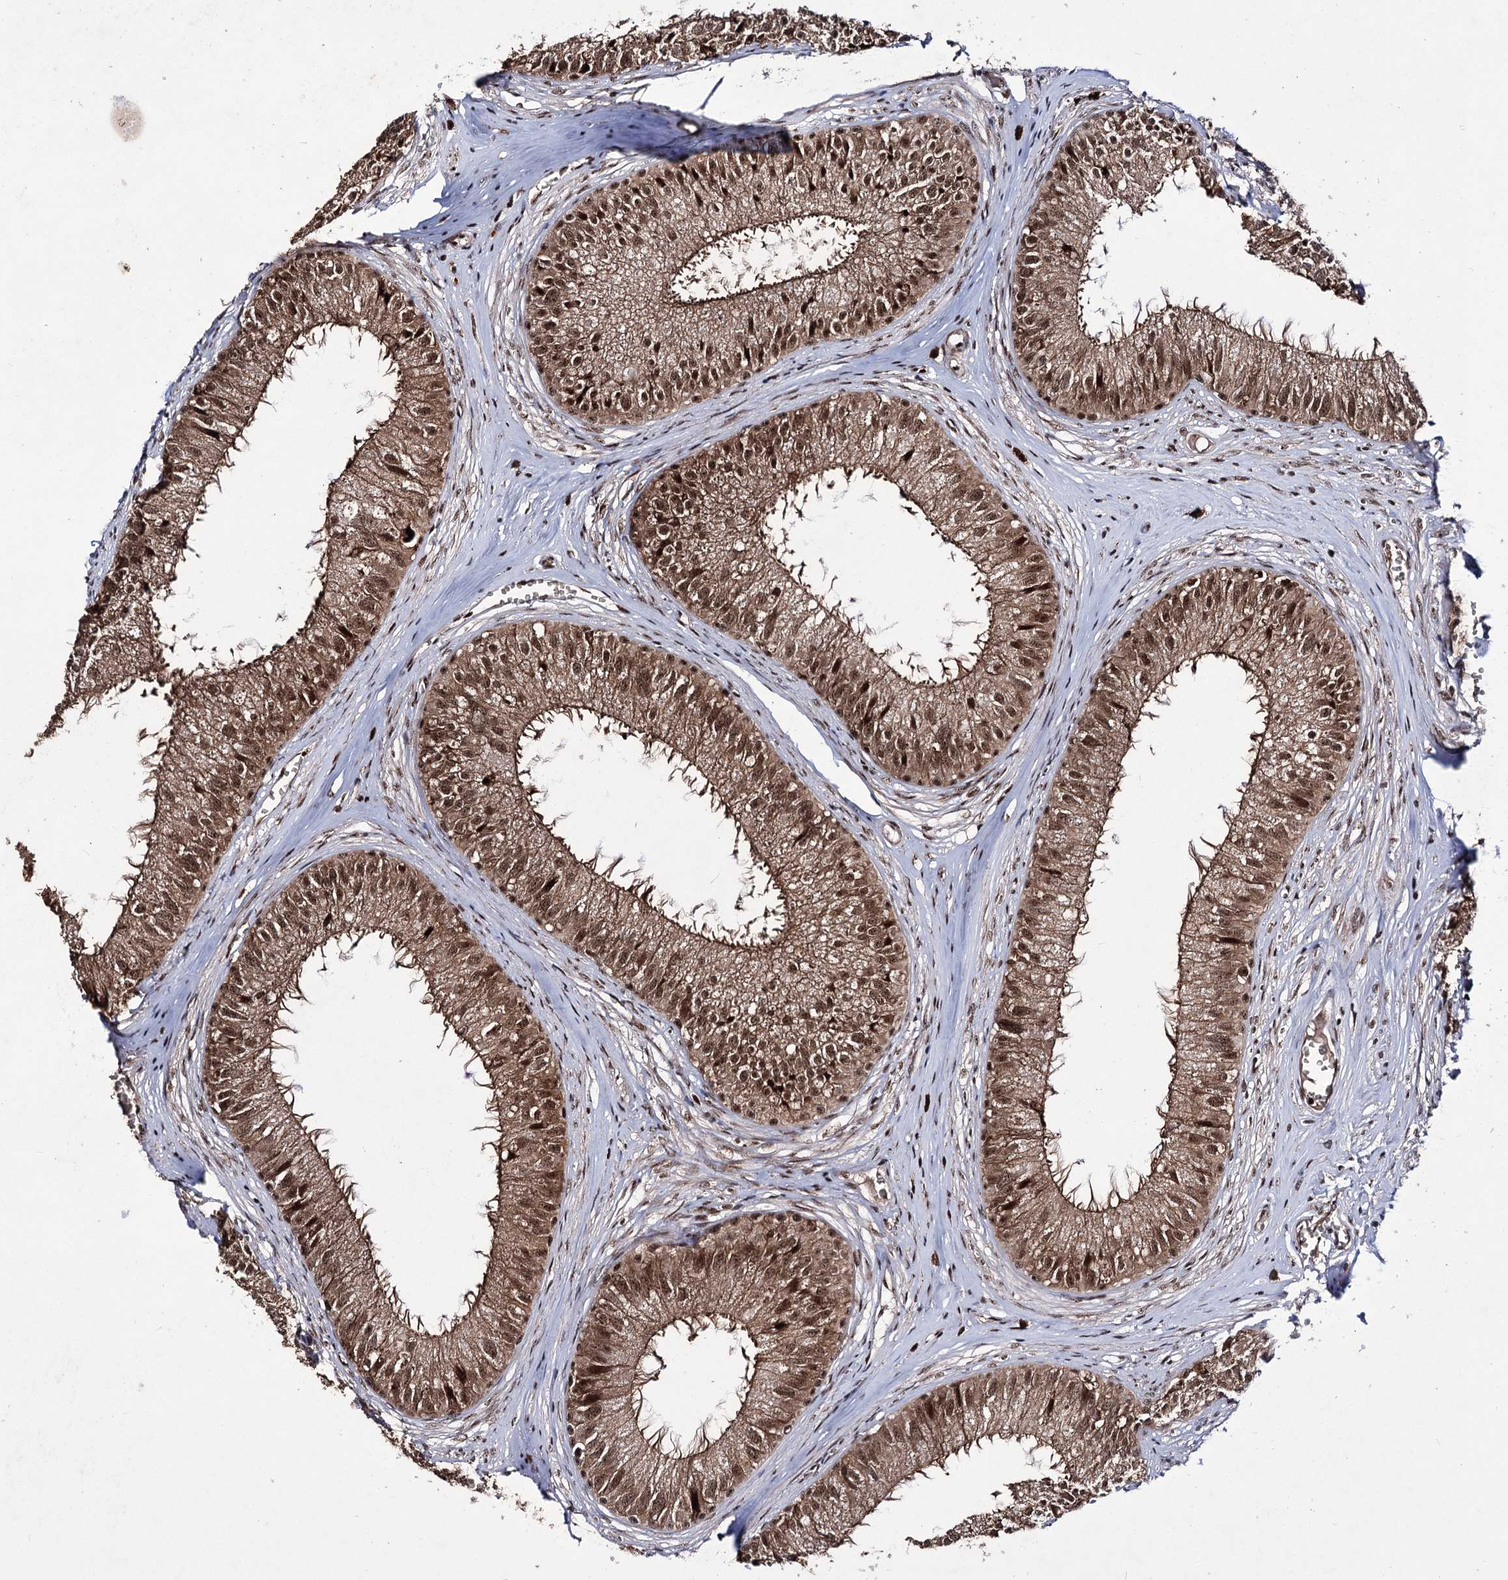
{"staining": {"intensity": "strong", "quantity": ">75%", "location": "cytoplasmic/membranous,nuclear"}, "tissue": "epididymis", "cell_type": "Glandular cells", "image_type": "normal", "snomed": [{"axis": "morphology", "description": "Normal tissue, NOS"}, {"axis": "topography", "description": "Epididymis"}], "caption": "Immunohistochemistry of unremarkable human epididymis shows high levels of strong cytoplasmic/membranous,nuclear expression in approximately >75% of glandular cells.", "gene": "PRPF40A", "patient": {"sex": "male", "age": 36}}